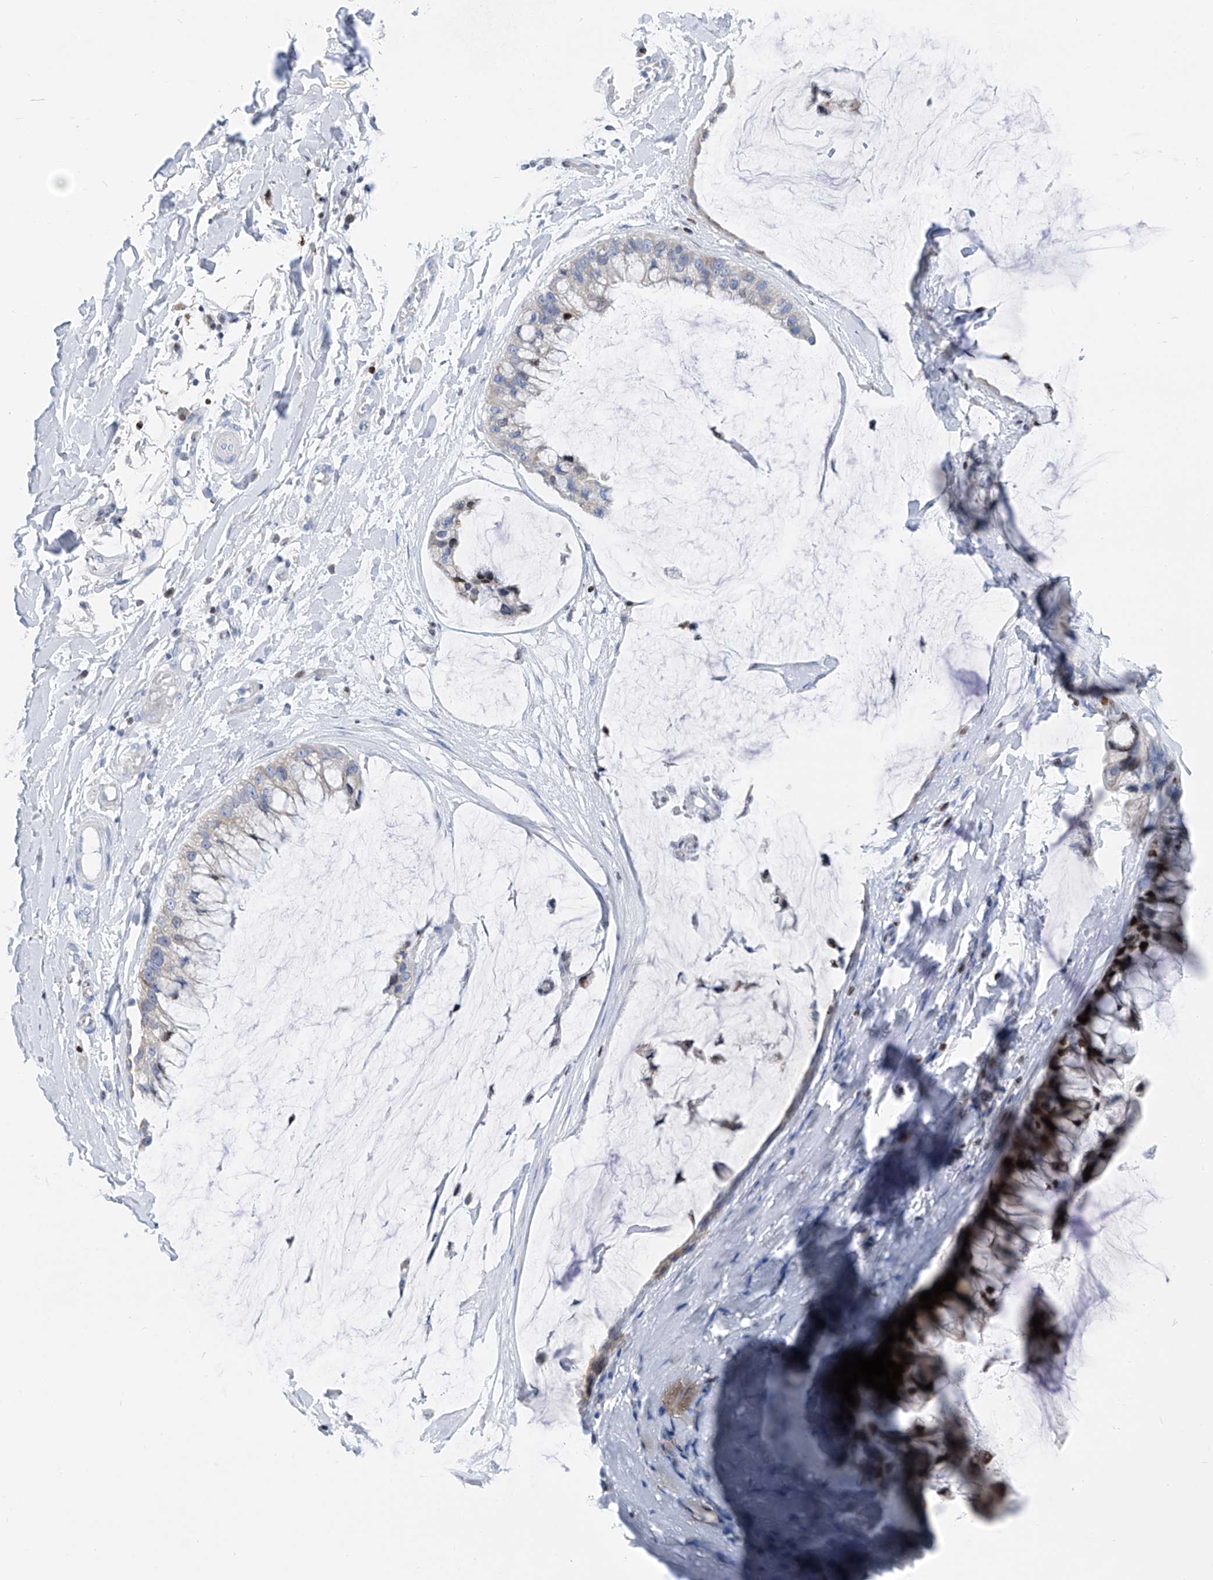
{"staining": {"intensity": "negative", "quantity": "none", "location": "none"}, "tissue": "ovarian cancer", "cell_type": "Tumor cells", "image_type": "cancer", "snomed": [{"axis": "morphology", "description": "Cystadenocarcinoma, mucinous, NOS"}, {"axis": "topography", "description": "Ovary"}], "caption": "Ovarian cancer was stained to show a protein in brown. There is no significant positivity in tumor cells.", "gene": "FRS3", "patient": {"sex": "female", "age": 39}}